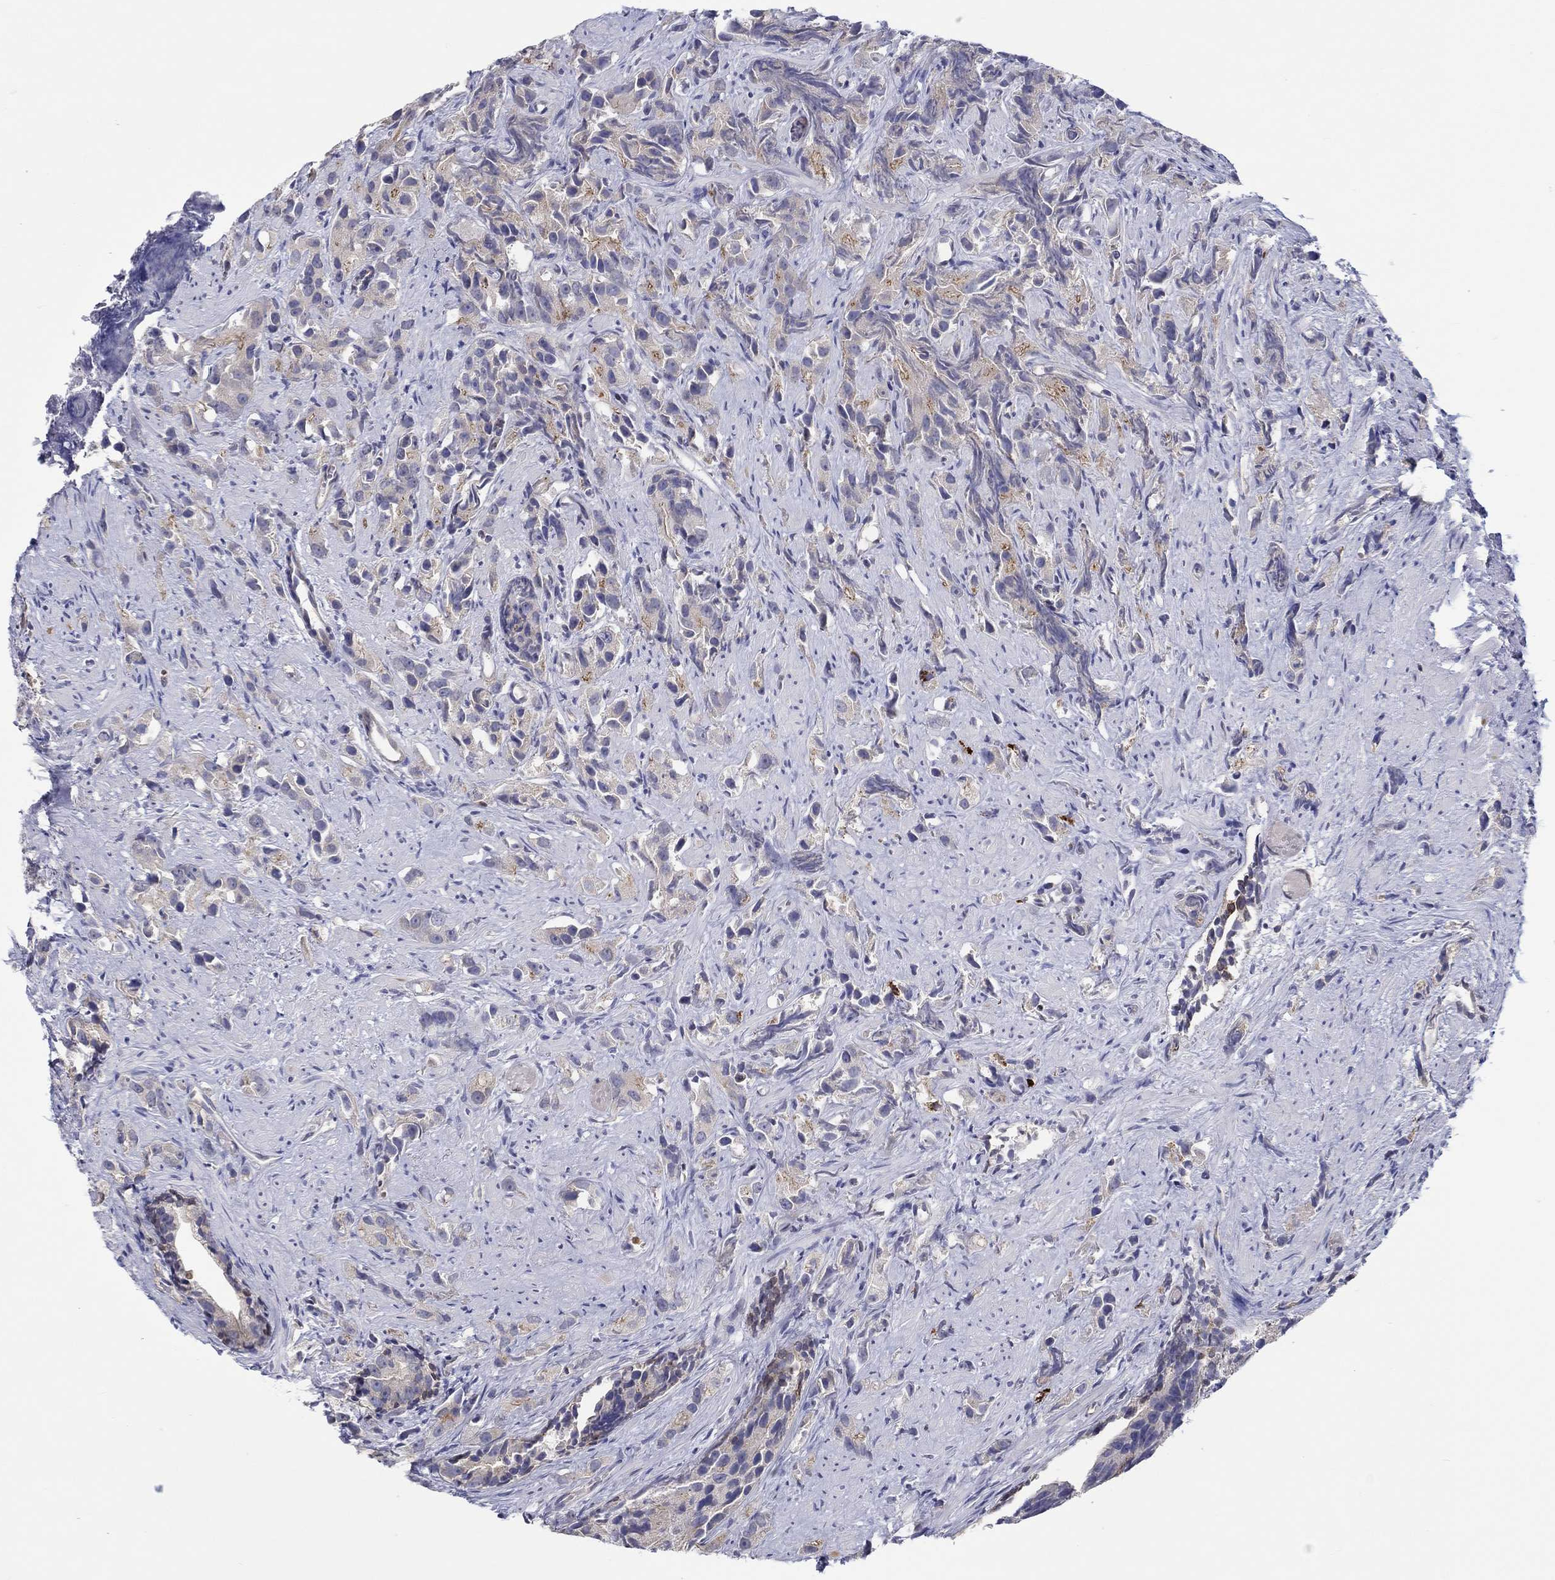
{"staining": {"intensity": "negative", "quantity": "none", "location": "none"}, "tissue": "prostate cancer", "cell_type": "Tumor cells", "image_type": "cancer", "snomed": [{"axis": "morphology", "description": "Adenocarcinoma, High grade"}, {"axis": "topography", "description": "Prostate"}], "caption": "Human high-grade adenocarcinoma (prostate) stained for a protein using IHC reveals no staining in tumor cells.", "gene": "ERMP1", "patient": {"sex": "male", "age": 90}}